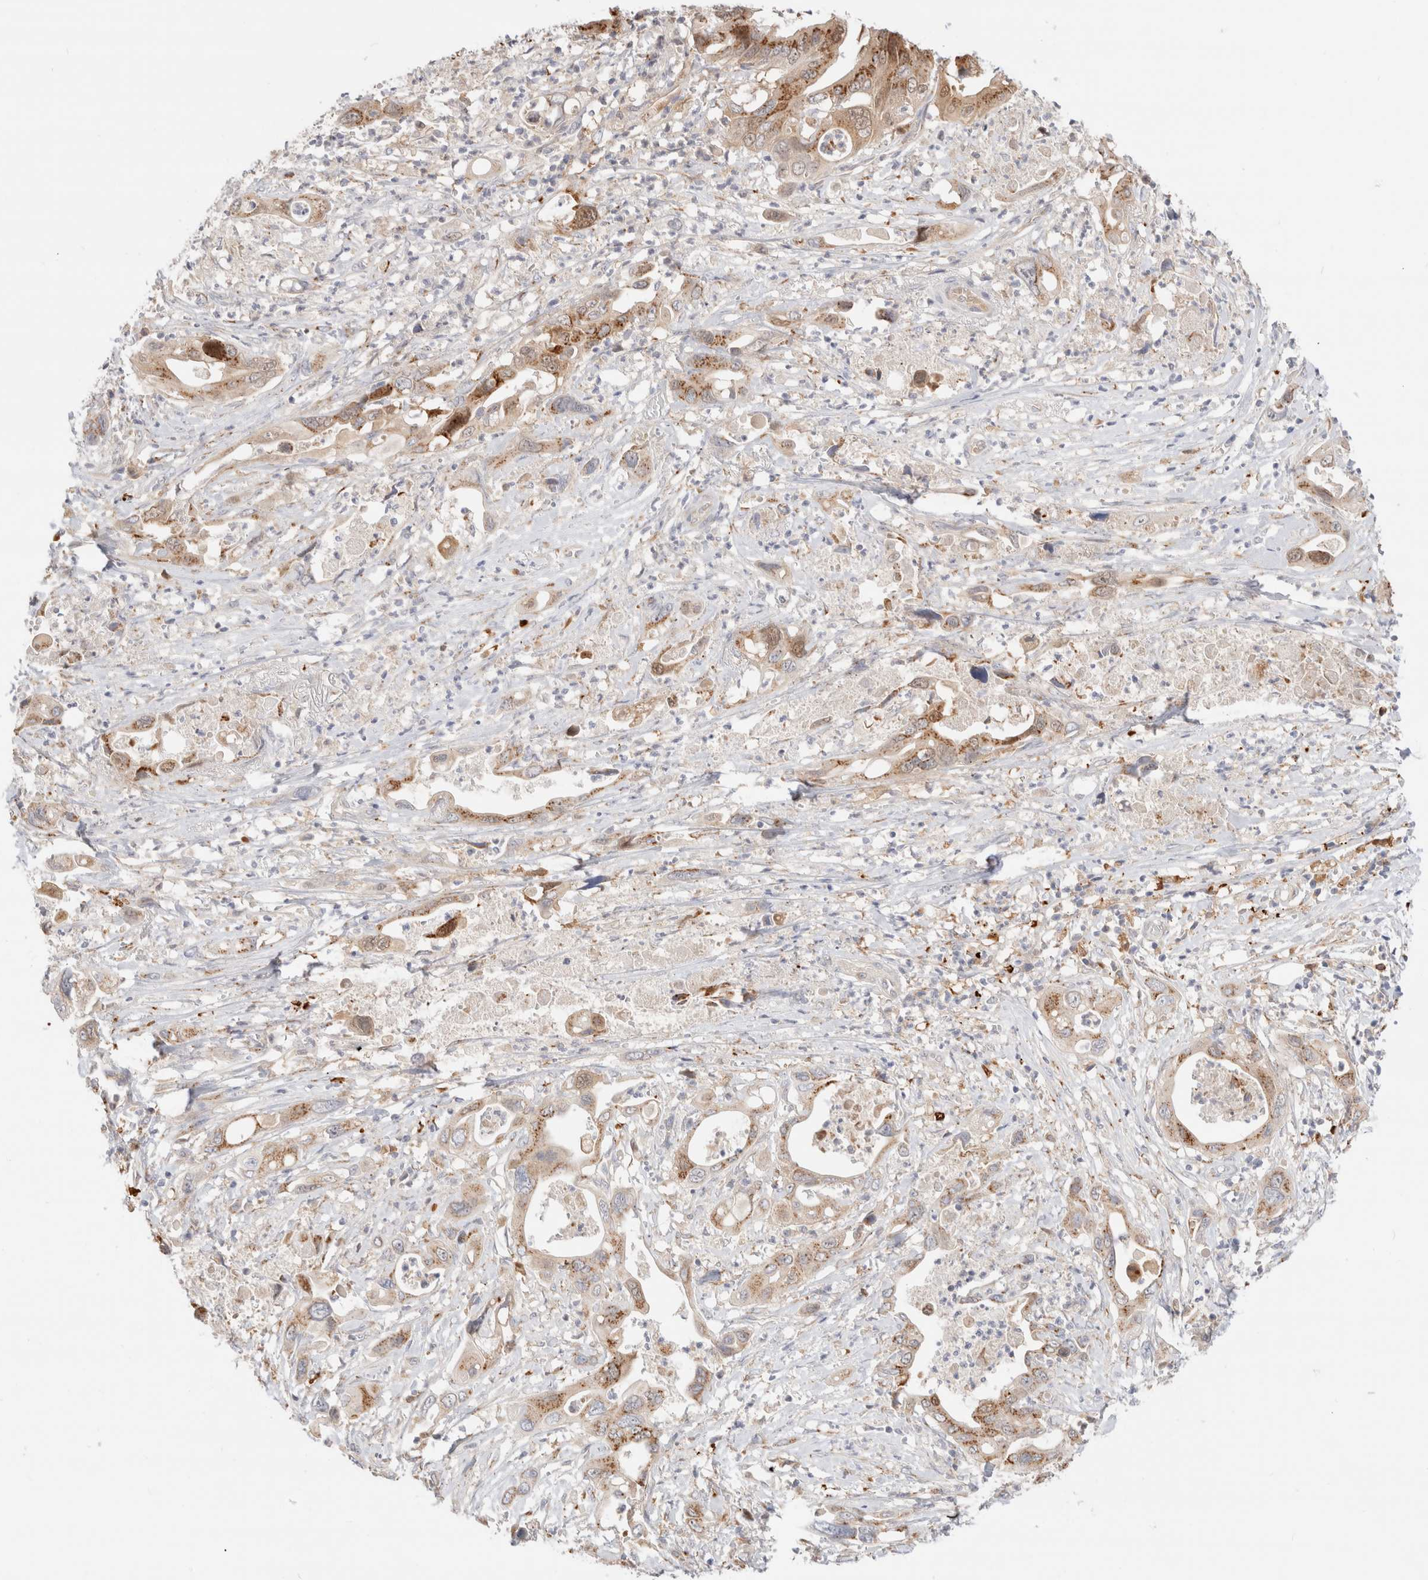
{"staining": {"intensity": "moderate", "quantity": ">75%", "location": "cytoplasmic/membranous"}, "tissue": "pancreatic cancer", "cell_type": "Tumor cells", "image_type": "cancer", "snomed": [{"axis": "morphology", "description": "Adenocarcinoma, NOS"}, {"axis": "topography", "description": "Pancreas"}], "caption": "A medium amount of moderate cytoplasmic/membranous staining is appreciated in about >75% of tumor cells in pancreatic adenocarcinoma tissue.", "gene": "EFCAB13", "patient": {"sex": "male", "age": 66}}